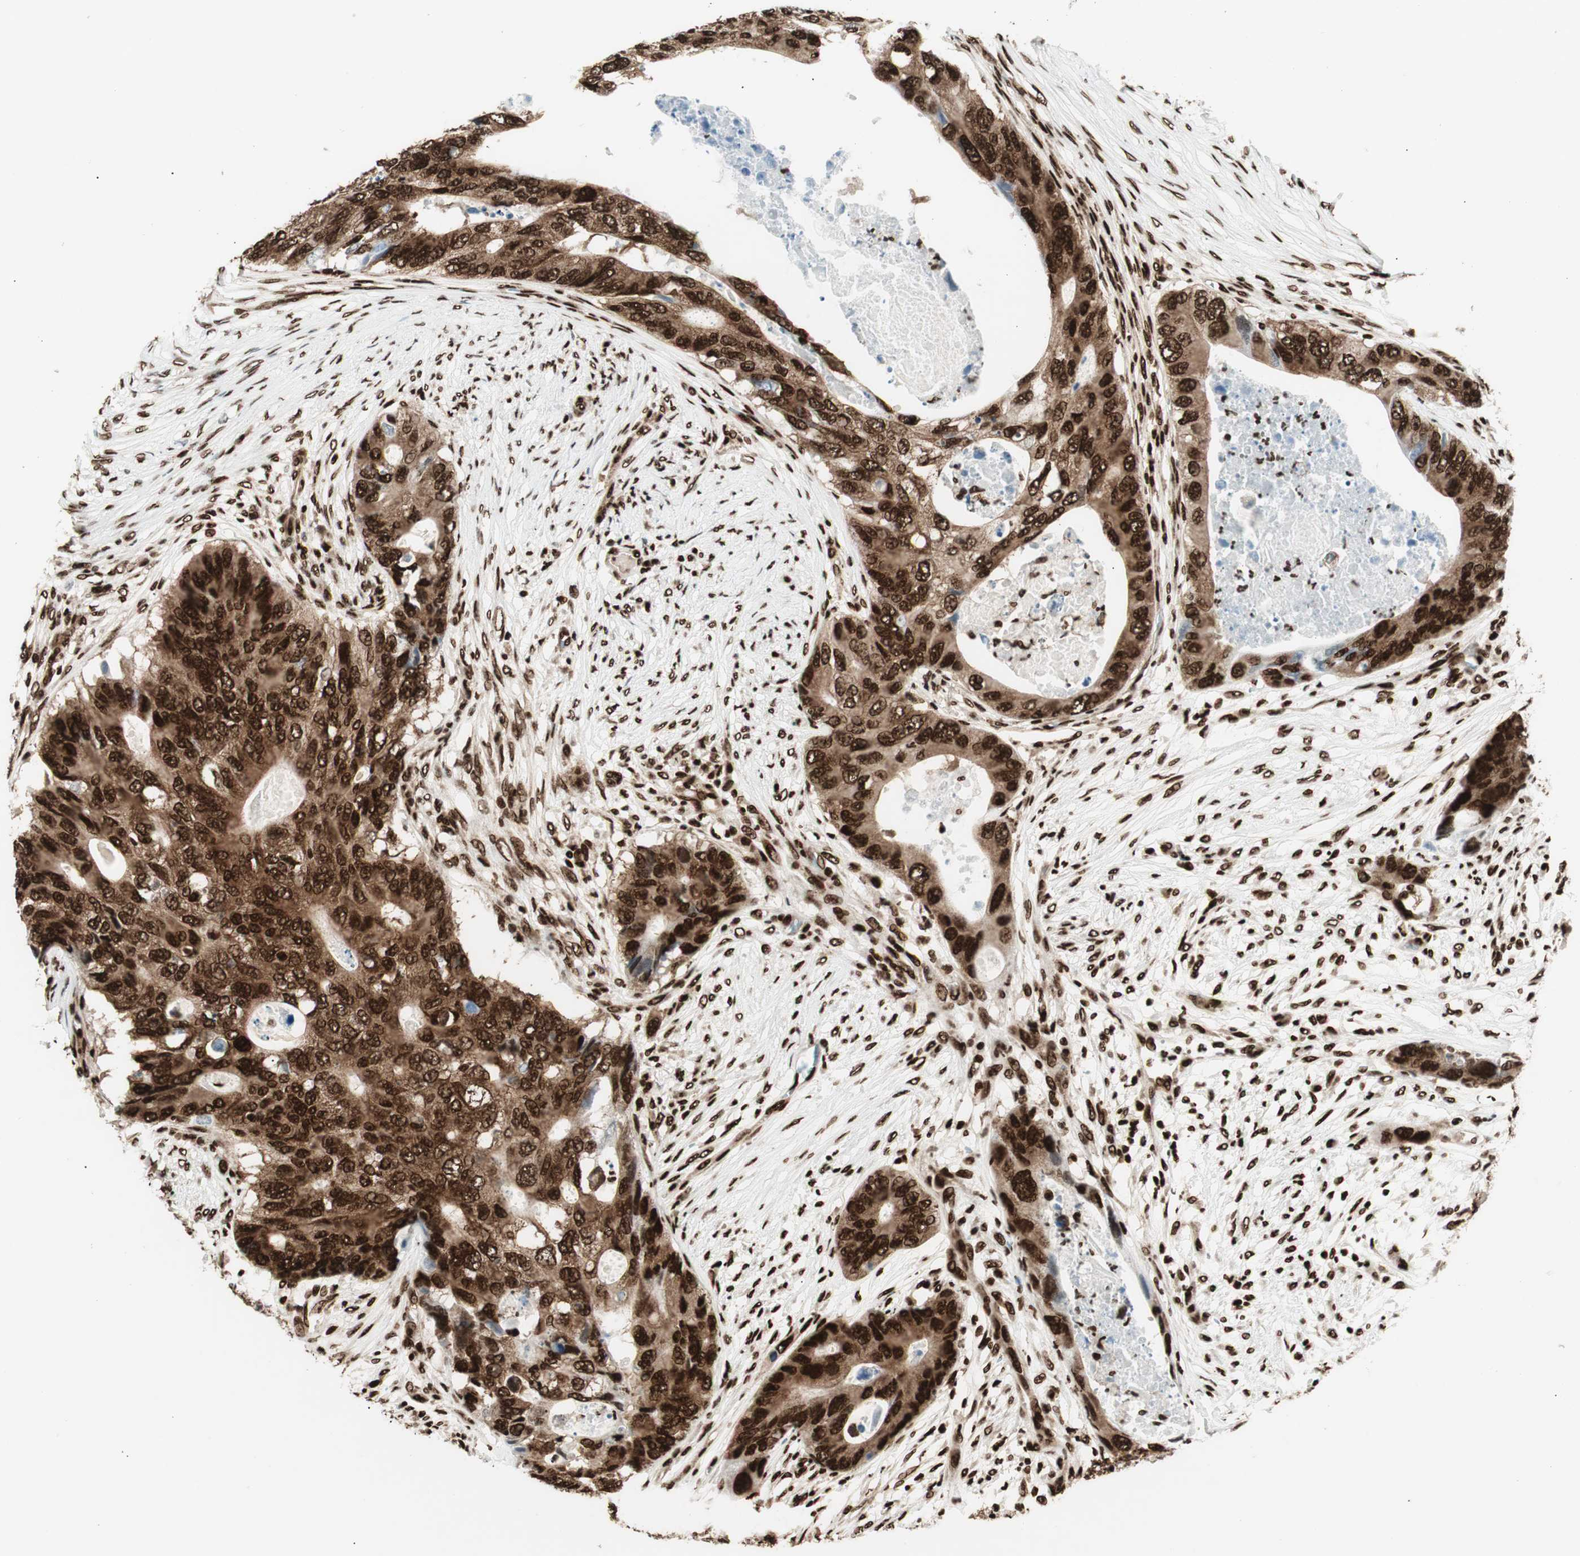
{"staining": {"intensity": "strong", "quantity": ">75%", "location": "nuclear"}, "tissue": "colorectal cancer", "cell_type": "Tumor cells", "image_type": "cancer", "snomed": [{"axis": "morphology", "description": "Adenocarcinoma, NOS"}, {"axis": "topography", "description": "Colon"}], "caption": "The photomicrograph displays staining of colorectal cancer (adenocarcinoma), revealing strong nuclear protein staining (brown color) within tumor cells.", "gene": "EWSR1", "patient": {"sex": "male", "age": 71}}